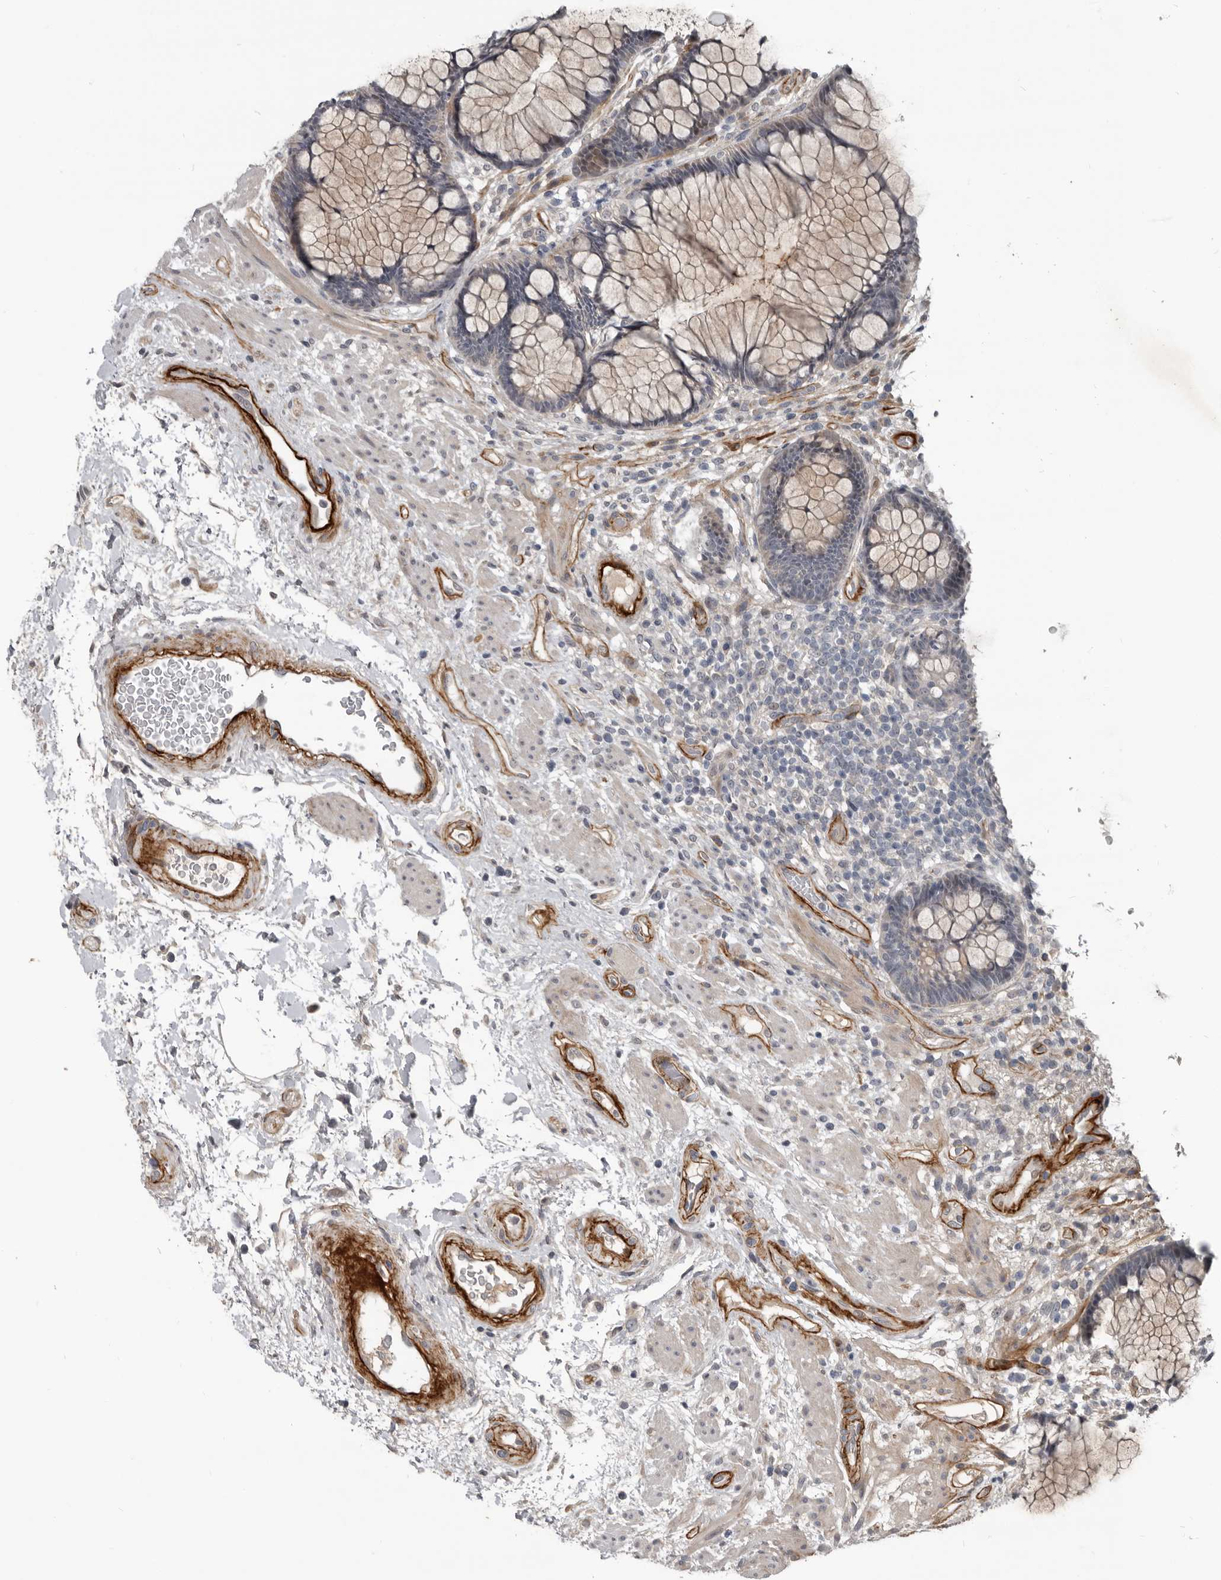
{"staining": {"intensity": "moderate", "quantity": "<25%", "location": "cytoplasmic/membranous"}, "tissue": "rectum", "cell_type": "Glandular cells", "image_type": "normal", "snomed": [{"axis": "morphology", "description": "Normal tissue, NOS"}, {"axis": "topography", "description": "Rectum"}], "caption": "Immunohistochemistry (DAB (3,3'-diaminobenzidine)) staining of normal human rectum exhibits moderate cytoplasmic/membranous protein positivity in approximately <25% of glandular cells. Nuclei are stained in blue.", "gene": "C1orf216", "patient": {"sex": "male", "age": 51}}